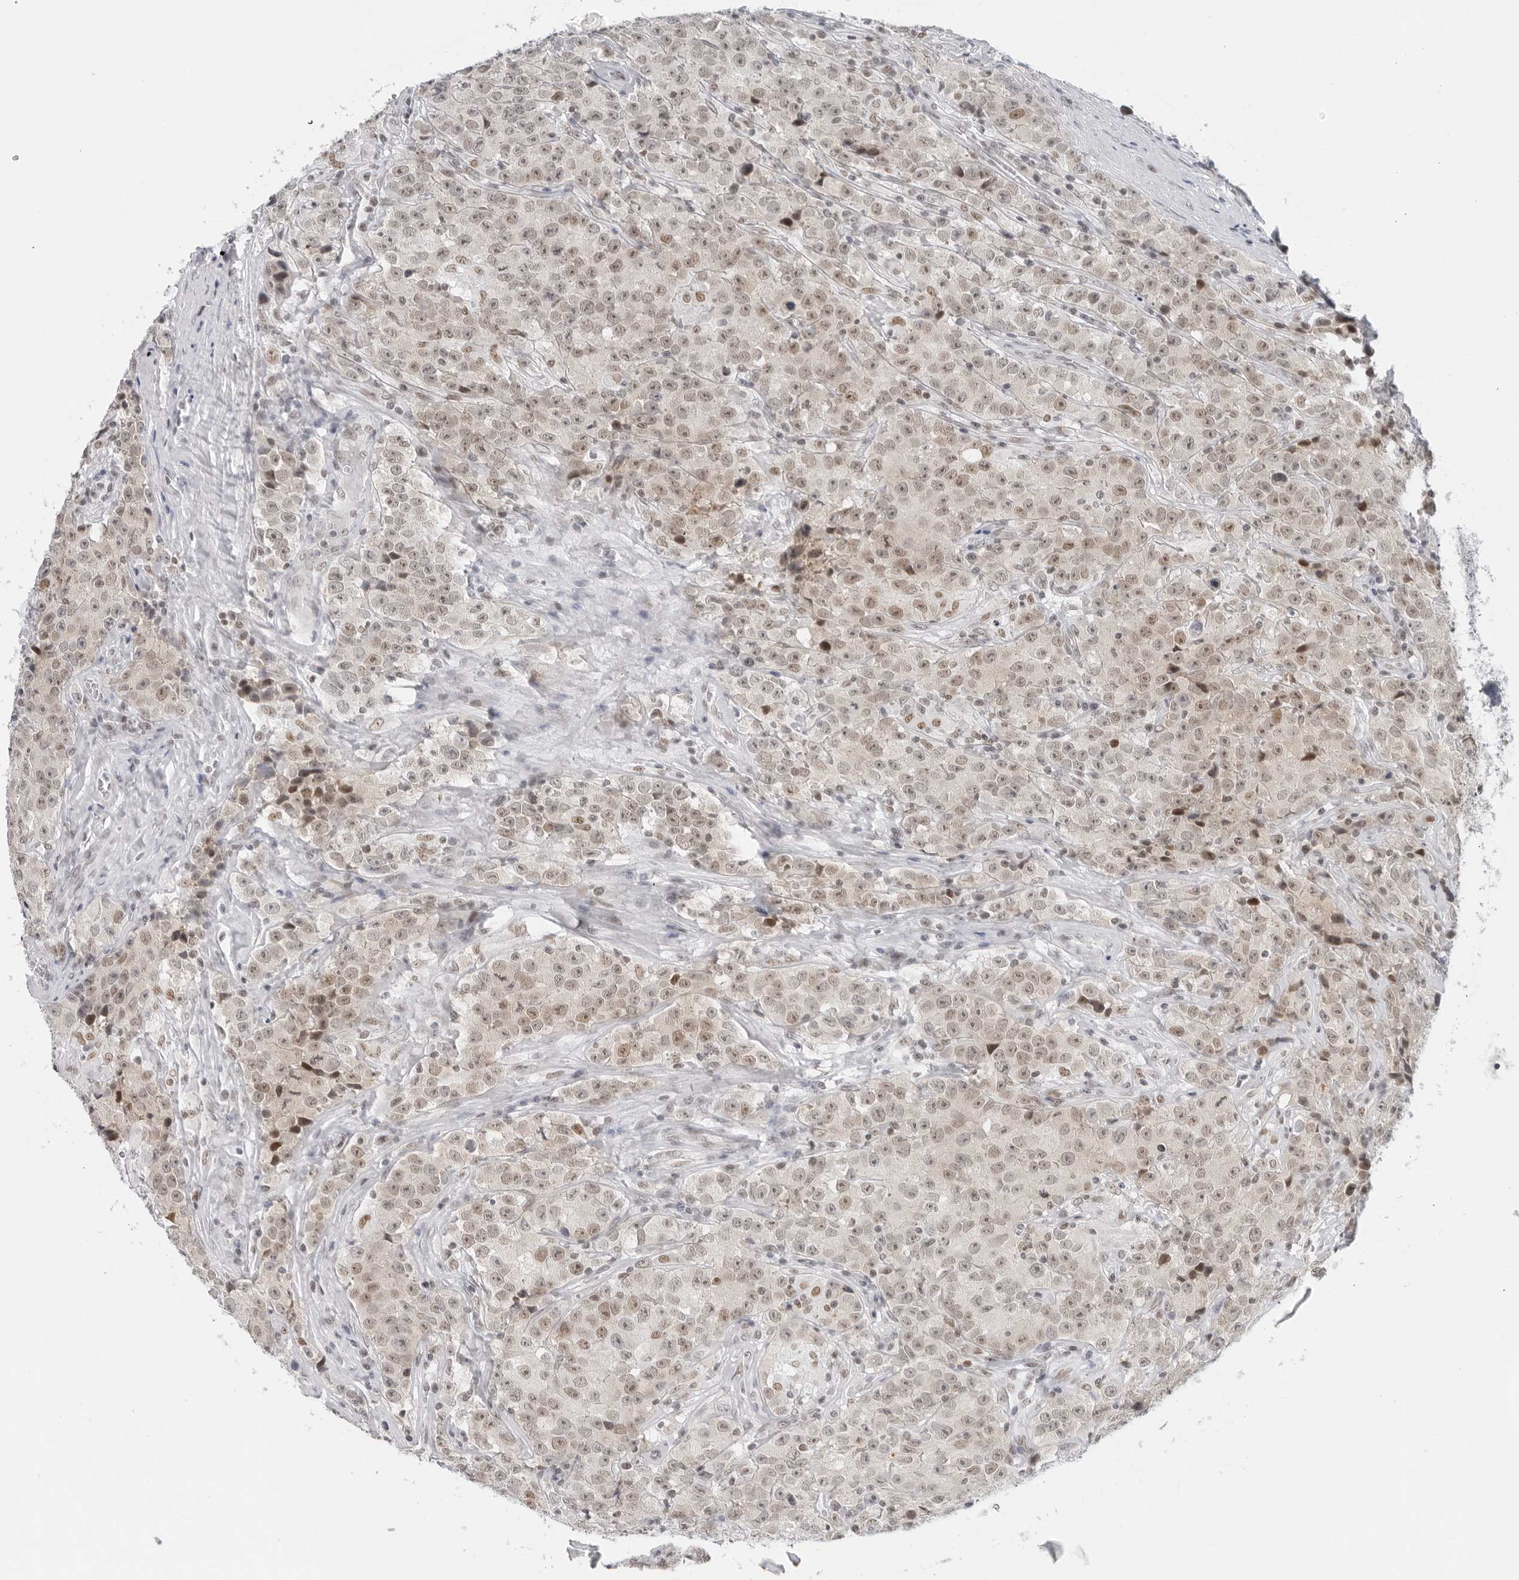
{"staining": {"intensity": "weak", "quantity": ">75%", "location": "nuclear"}, "tissue": "testis cancer", "cell_type": "Tumor cells", "image_type": "cancer", "snomed": [{"axis": "morphology", "description": "Seminoma, NOS"}, {"axis": "morphology", "description": "Carcinoma, Embryonal, NOS"}, {"axis": "topography", "description": "Testis"}], "caption": "A photomicrograph of human testis cancer stained for a protein reveals weak nuclear brown staining in tumor cells.", "gene": "FOXK2", "patient": {"sex": "male", "age": 43}}